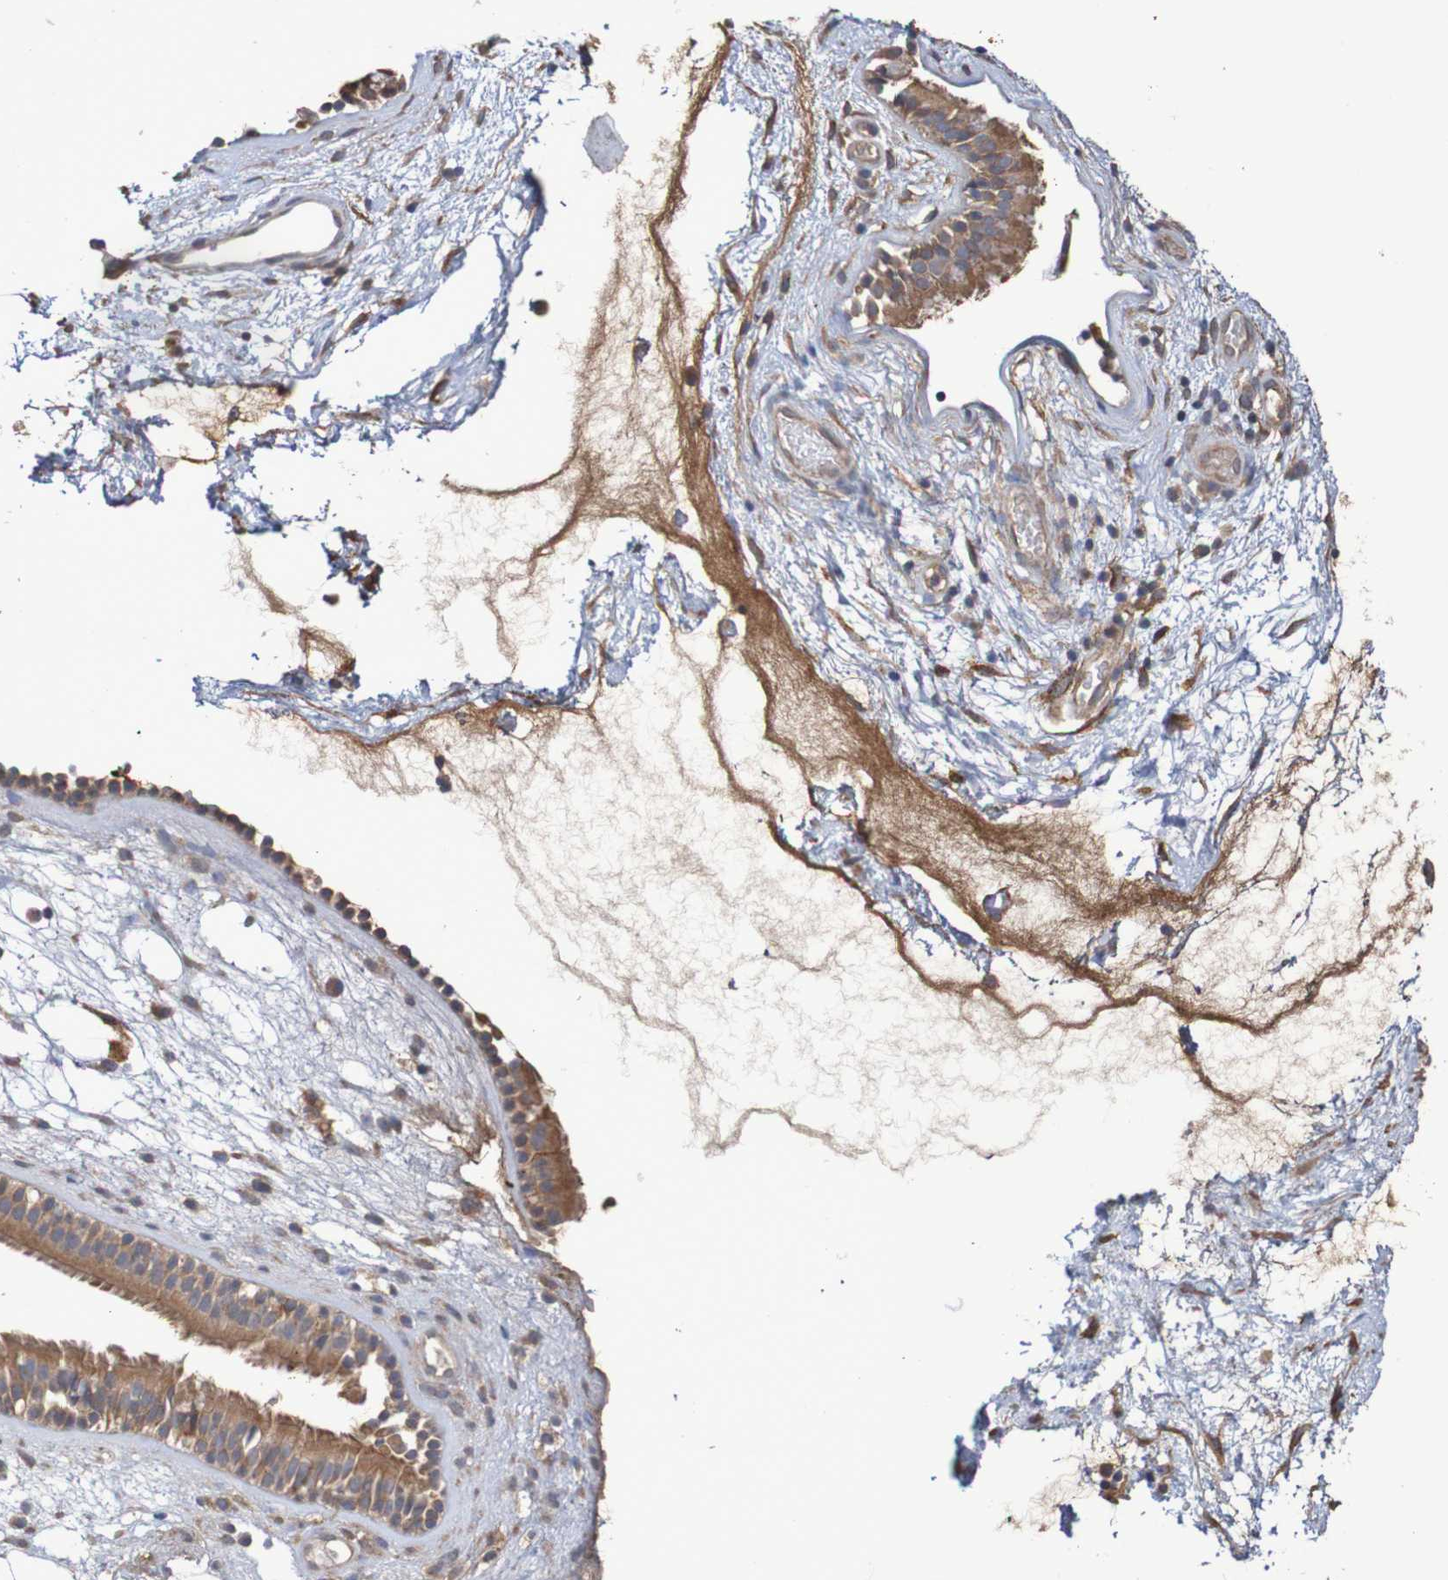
{"staining": {"intensity": "moderate", "quantity": ">75%", "location": "cytoplasmic/membranous"}, "tissue": "nasopharynx", "cell_type": "Respiratory epithelial cells", "image_type": "normal", "snomed": [{"axis": "morphology", "description": "Normal tissue, NOS"}, {"axis": "morphology", "description": "Inflammation, NOS"}, {"axis": "topography", "description": "Nasopharynx"}], "caption": "IHC image of unremarkable nasopharynx: nasopharynx stained using immunohistochemistry (IHC) shows medium levels of moderate protein expression localized specifically in the cytoplasmic/membranous of respiratory epithelial cells, appearing as a cytoplasmic/membranous brown color.", "gene": "PHYH", "patient": {"sex": "male", "age": 48}}